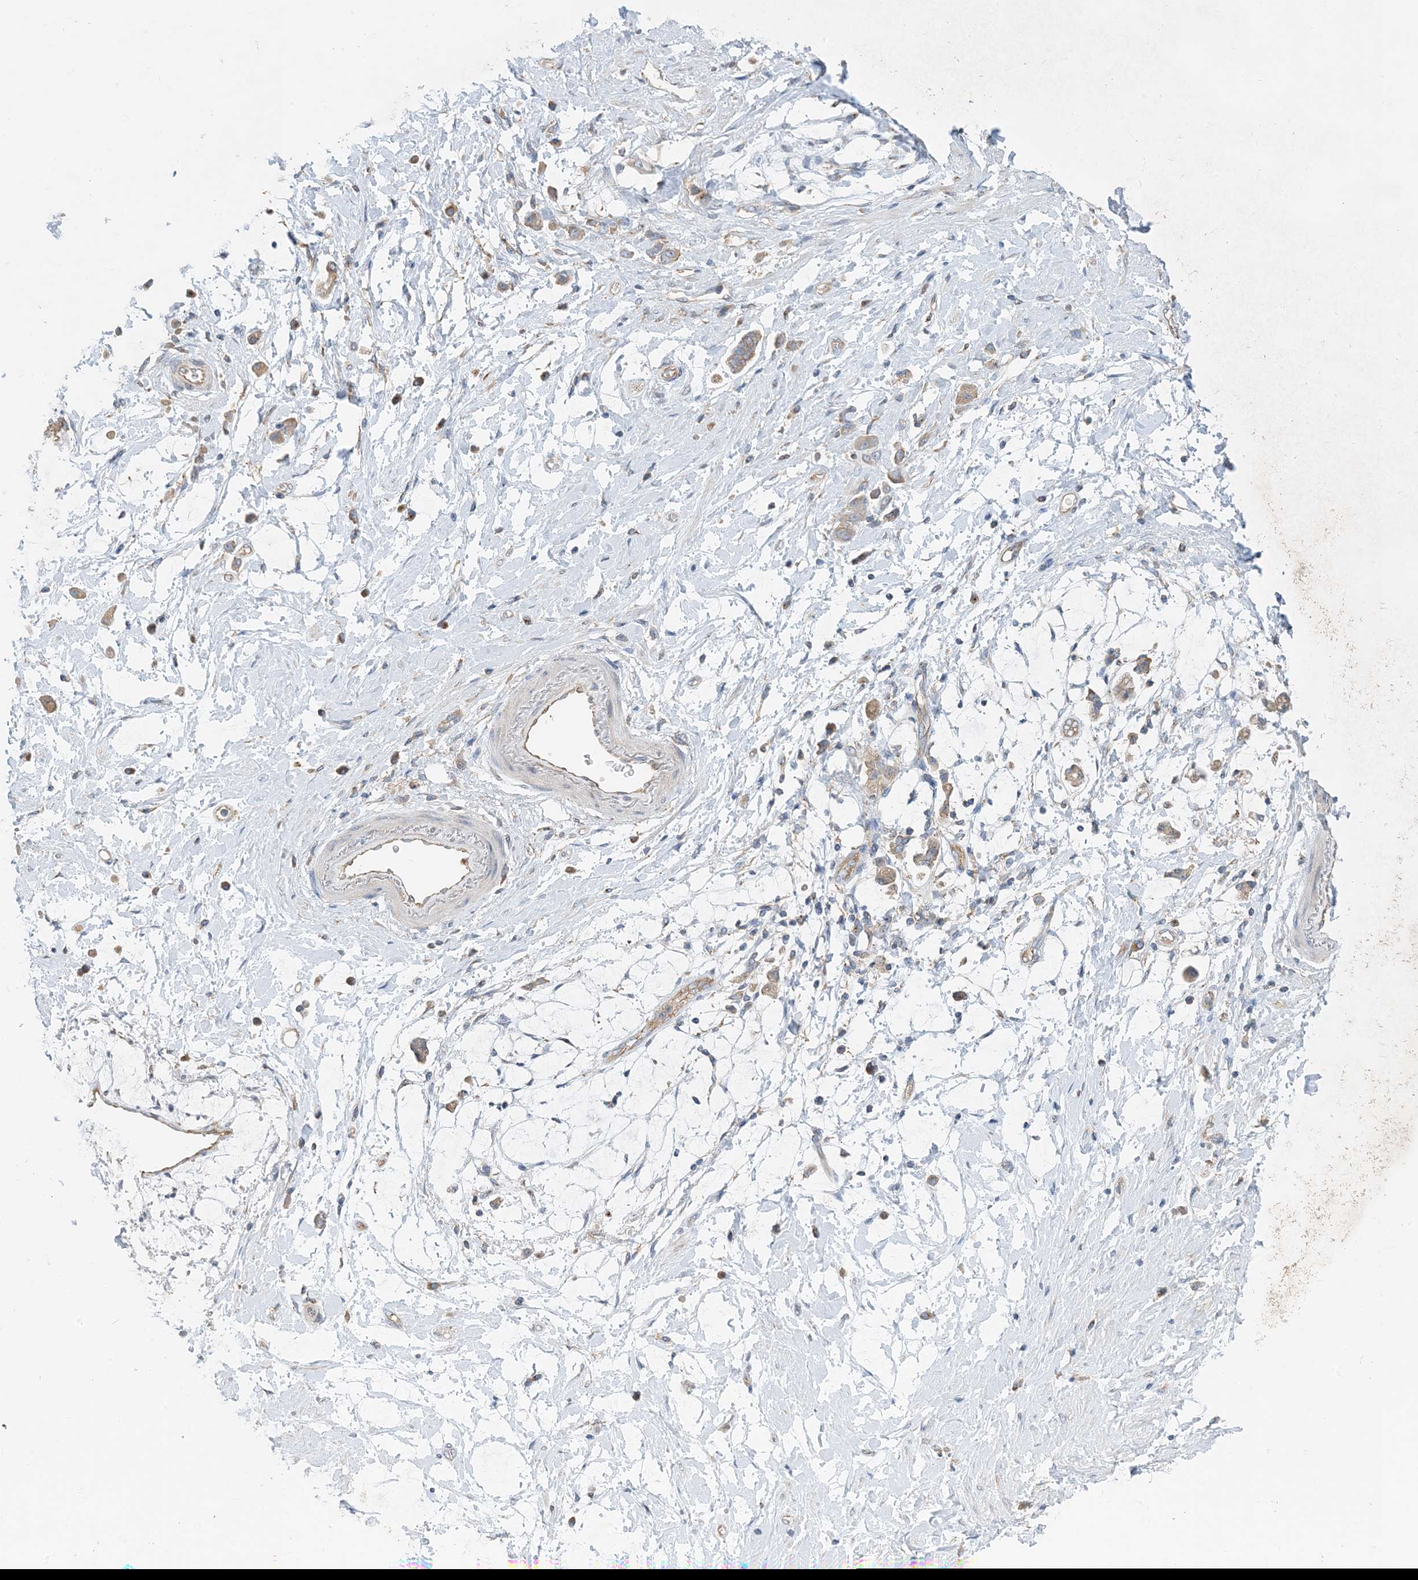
{"staining": {"intensity": "weak", "quantity": ">75%", "location": "cytoplasmic/membranous"}, "tissue": "stomach cancer", "cell_type": "Tumor cells", "image_type": "cancer", "snomed": [{"axis": "morphology", "description": "Adenocarcinoma, NOS"}, {"axis": "topography", "description": "Stomach"}], "caption": "Protein staining of adenocarcinoma (stomach) tissue shows weak cytoplasmic/membranous positivity in approximately >75% of tumor cells. The staining was performed using DAB, with brown indicating positive protein expression. Nuclei are stained blue with hematoxylin.", "gene": "SIDT1", "patient": {"sex": "female", "age": 60}}